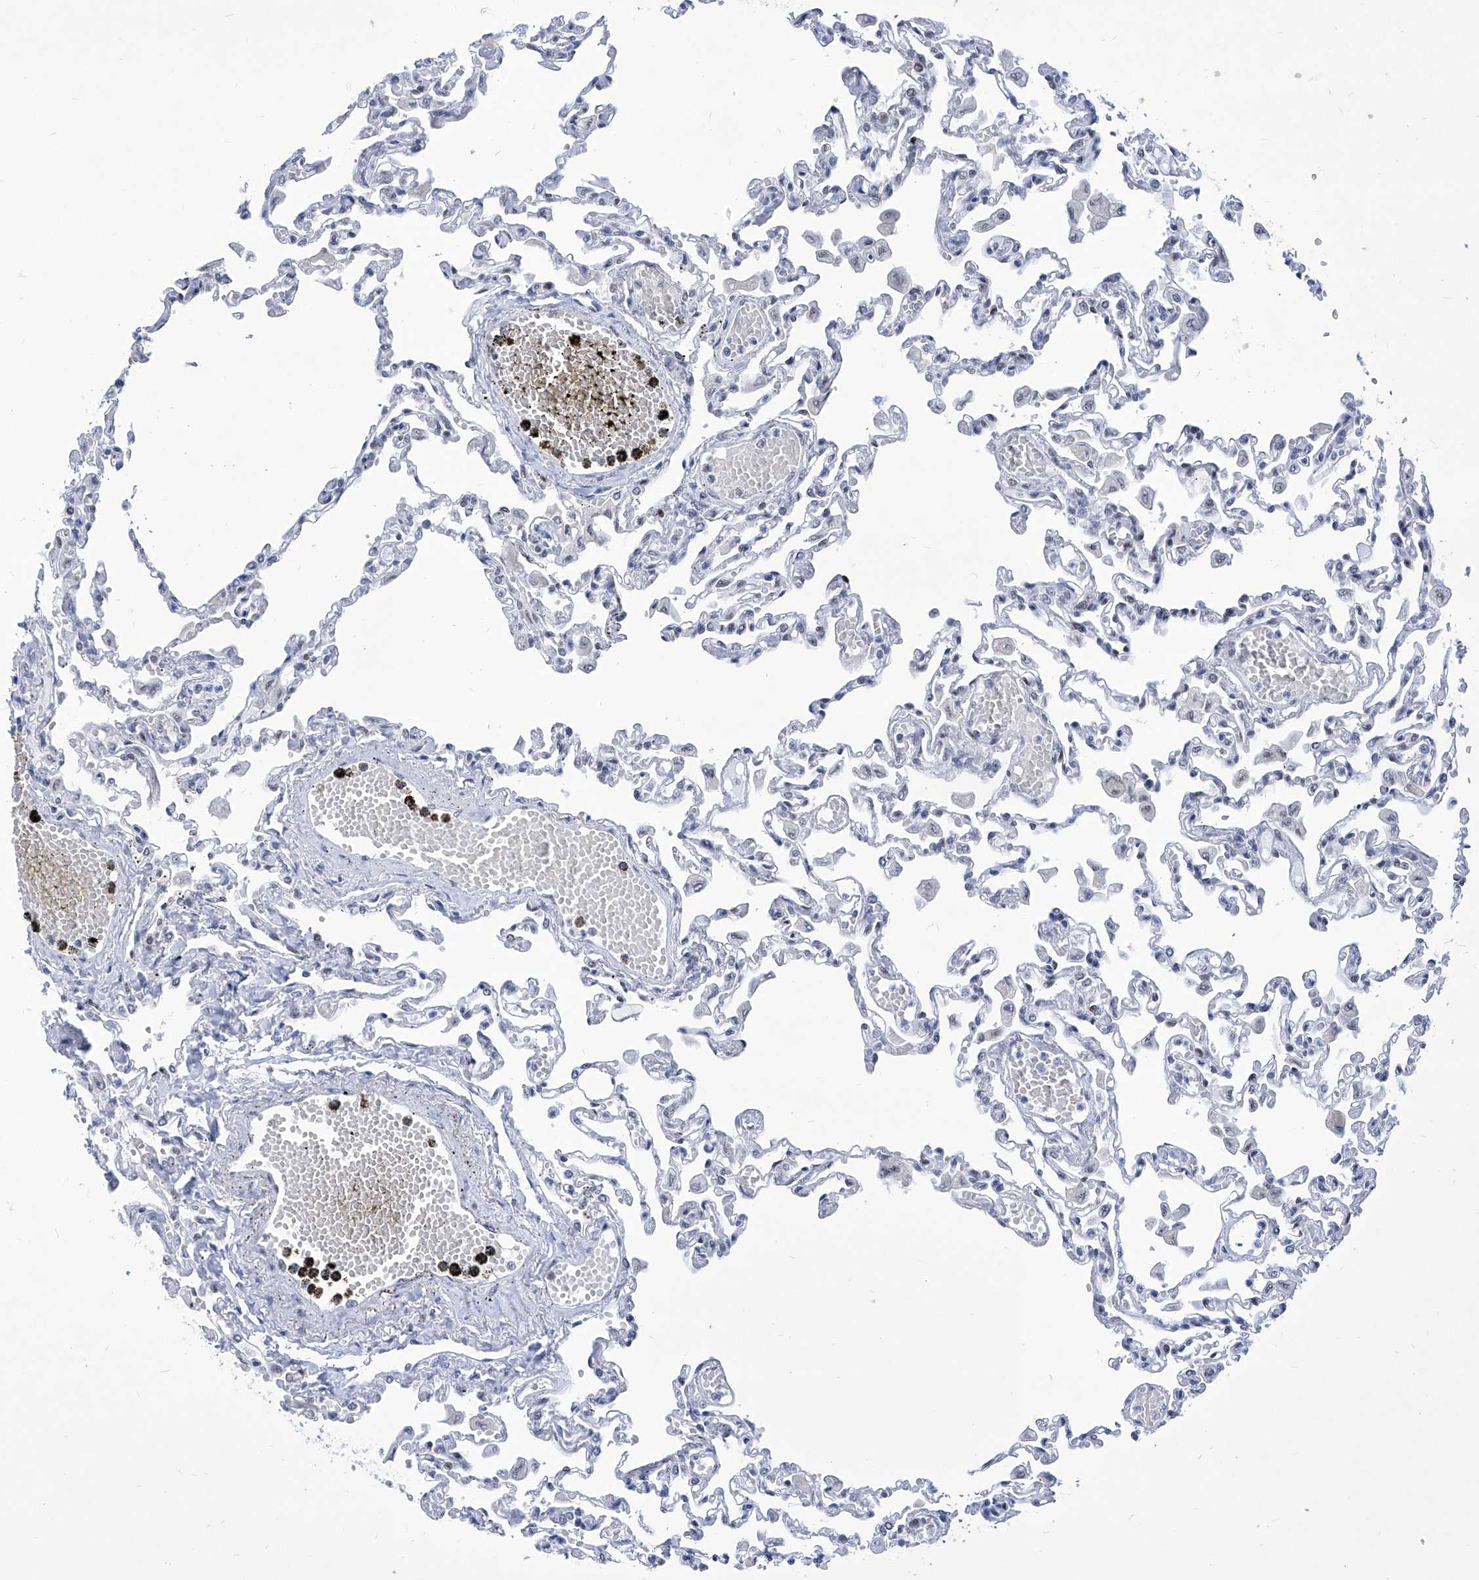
{"staining": {"intensity": "moderate", "quantity": "<25%", "location": "nuclear"}, "tissue": "lung", "cell_type": "Alveolar cells", "image_type": "normal", "snomed": [{"axis": "morphology", "description": "Normal tissue, NOS"}, {"axis": "topography", "description": "Bronchus"}, {"axis": "topography", "description": "Lung"}], "caption": "Immunohistochemical staining of unremarkable human lung exhibits low levels of moderate nuclear positivity in approximately <25% of alveolar cells. The protein of interest is stained brown, and the nuclei are stained in blue (DAB IHC with brightfield microscopy, high magnification).", "gene": "SART1", "patient": {"sex": "female", "age": 49}}